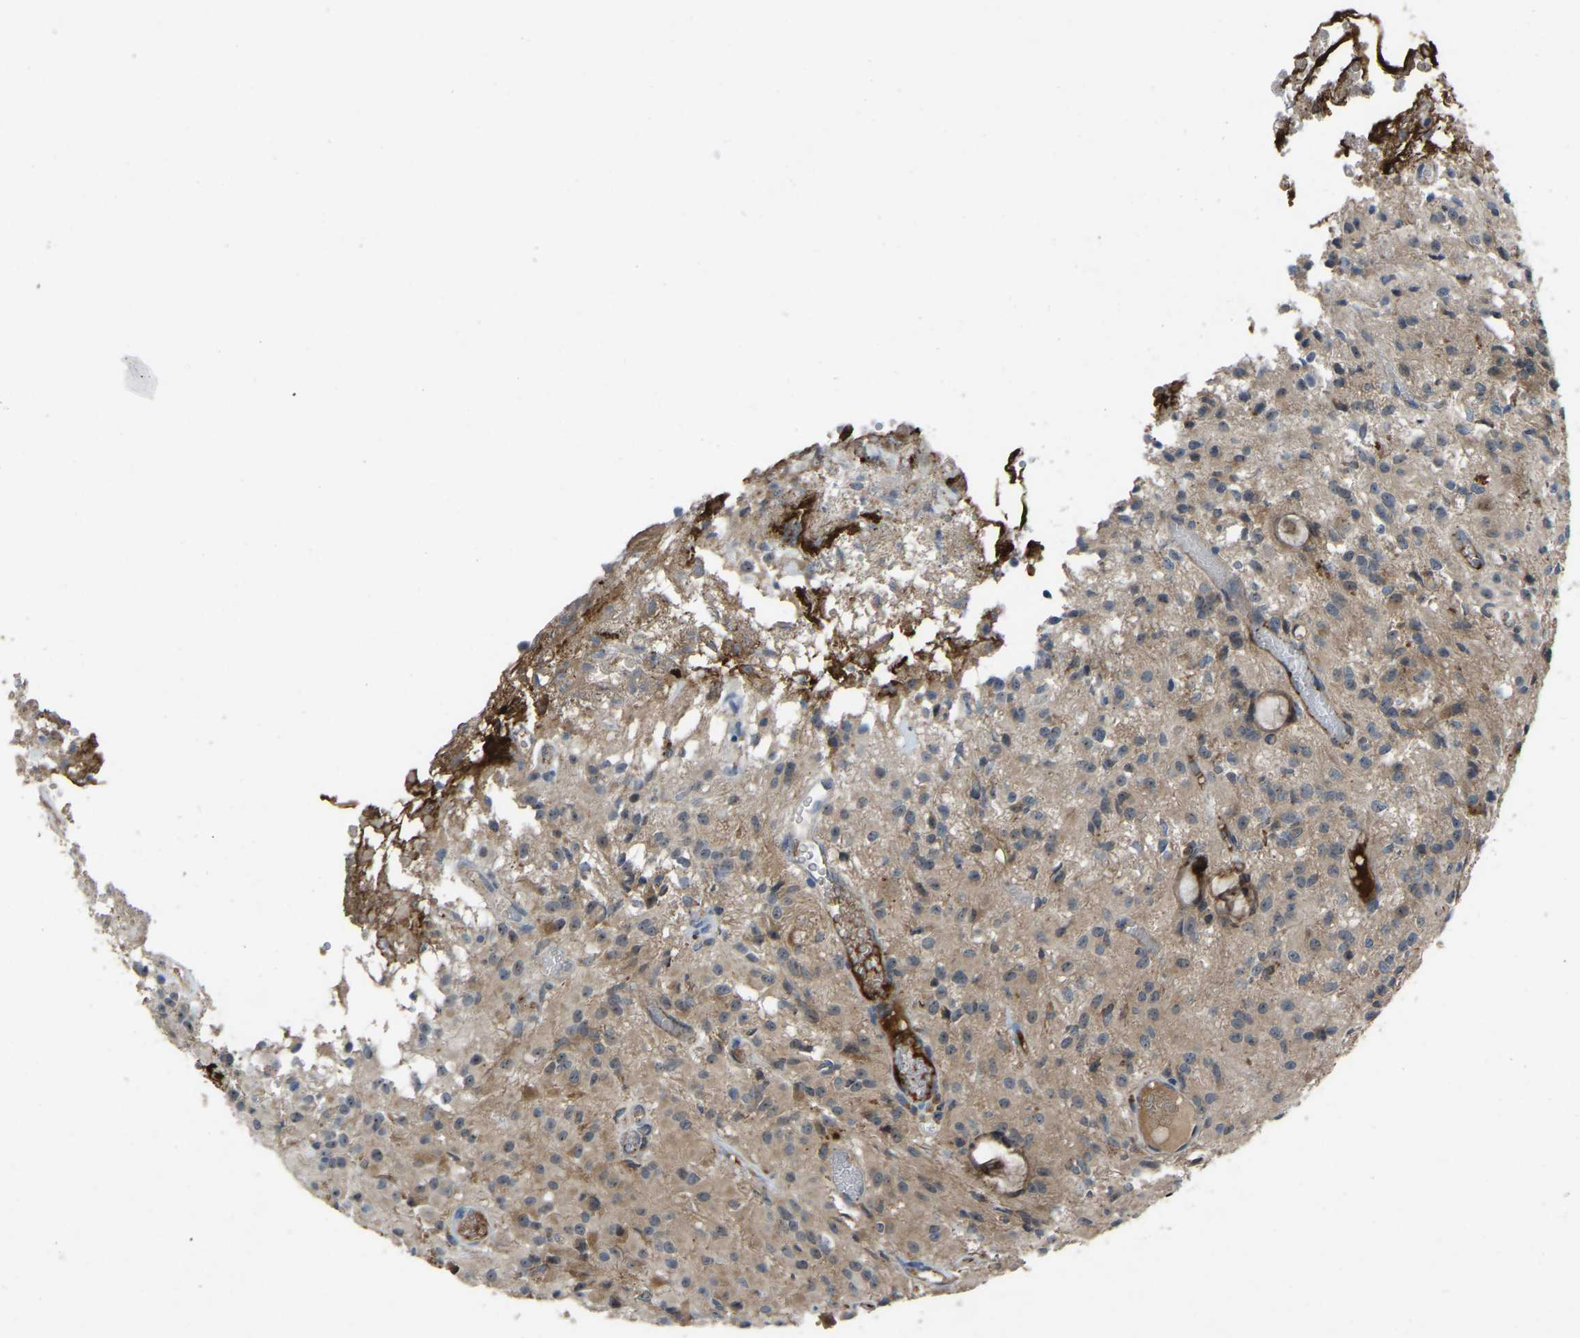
{"staining": {"intensity": "weak", "quantity": "<25%", "location": "cytoplasmic/membranous"}, "tissue": "glioma", "cell_type": "Tumor cells", "image_type": "cancer", "snomed": [{"axis": "morphology", "description": "Glioma, malignant, High grade"}, {"axis": "topography", "description": "Brain"}], "caption": "The histopathology image exhibits no staining of tumor cells in malignant glioma (high-grade).", "gene": "FHIT", "patient": {"sex": "female", "age": 59}}